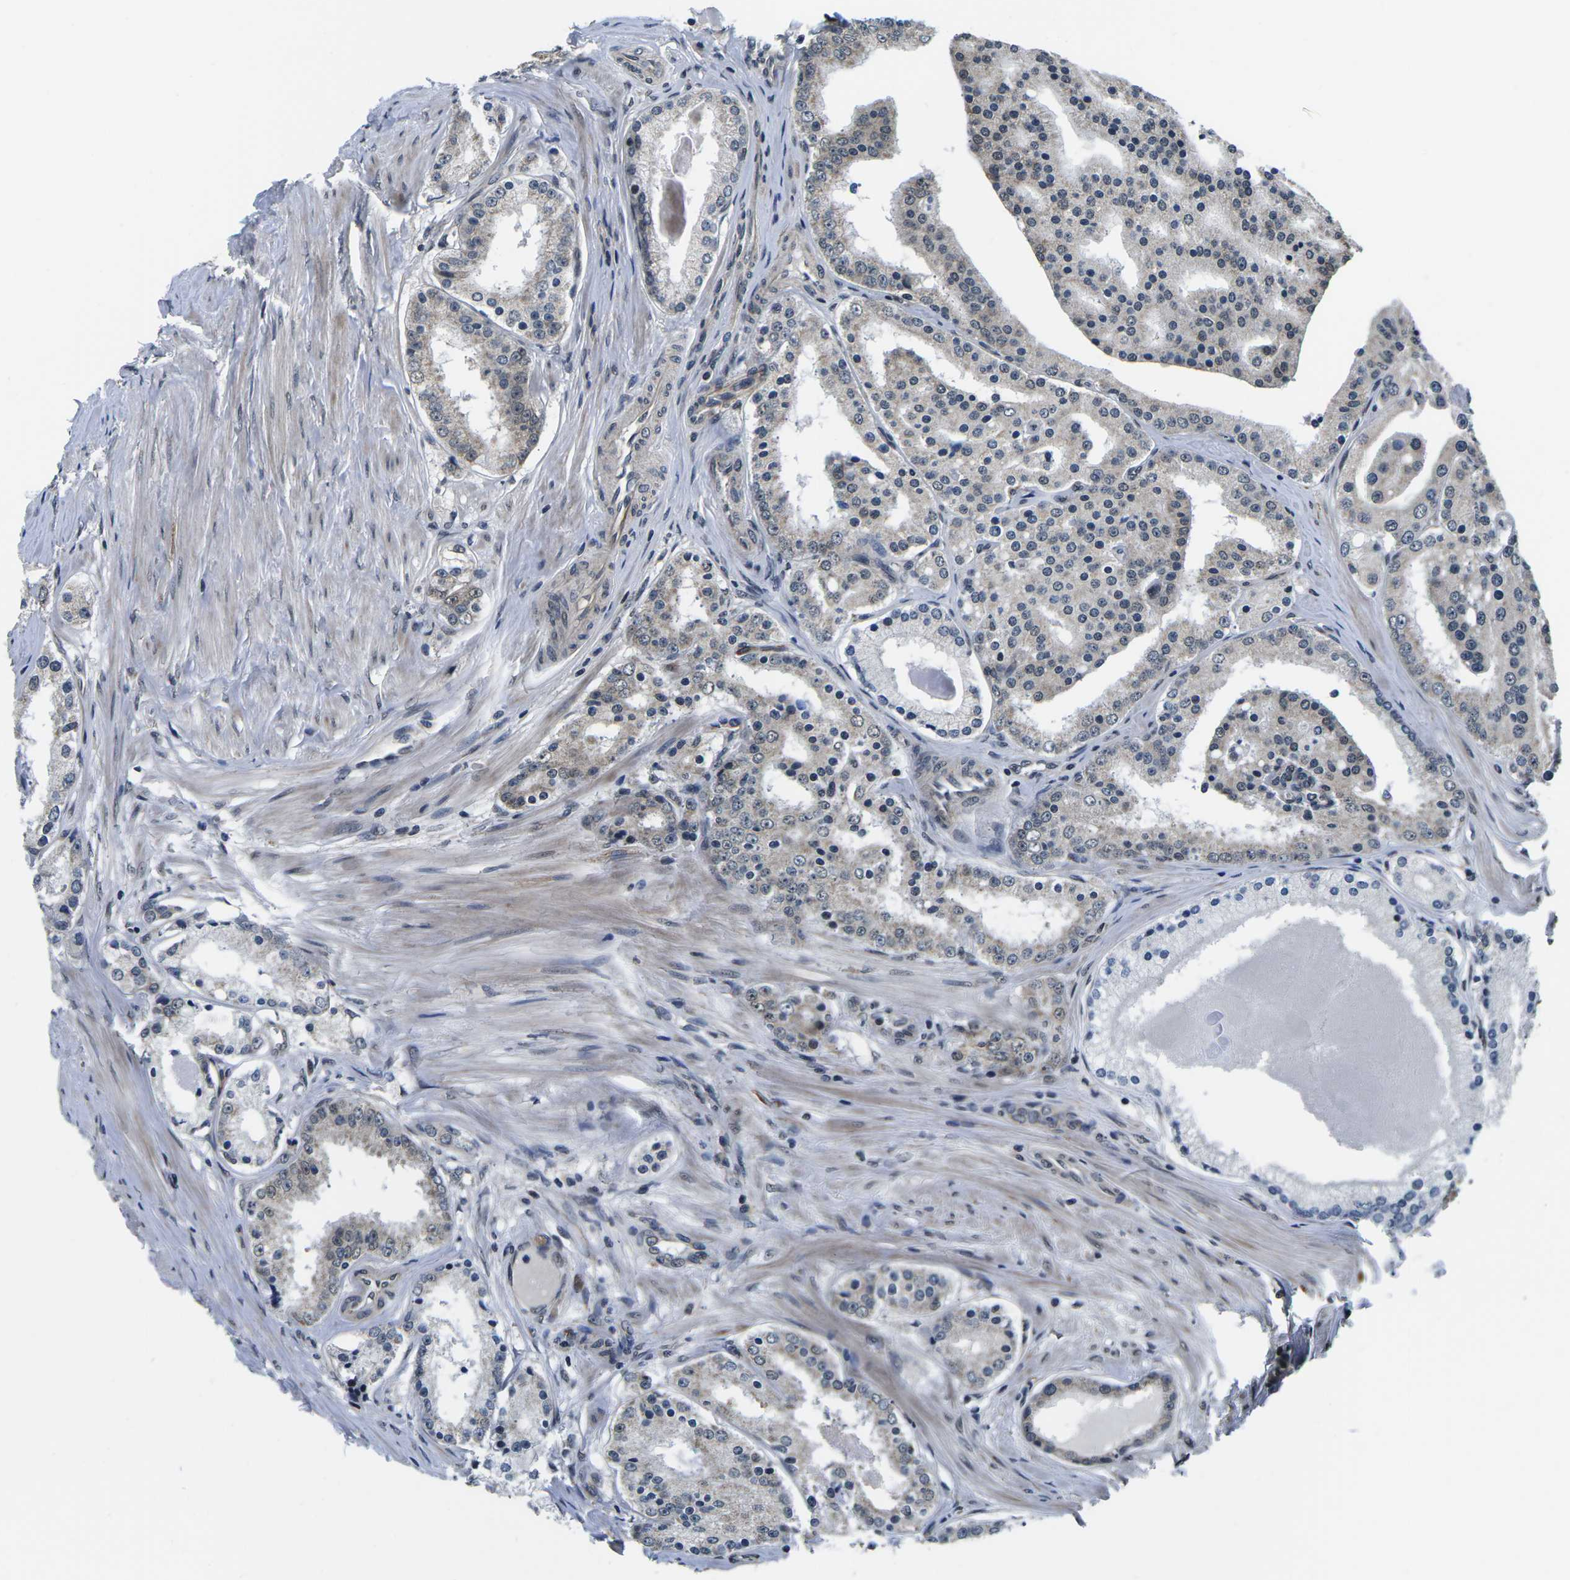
{"staining": {"intensity": "weak", "quantity": "<25%", "location": "cytoplasmic/membranous"}, "tissue": "prostate cancer", "cell_type": "Tumor cells", "image_type": "cancer", "snomed": [{"axis": "morphology", "description": "Adenocarcinoma, Low grade"}, {"axis": "topography", "description": "Prostate"}], "caption": "Prostate low-grade adenocarcinoma was stained to show a protein in brown. There is no significant staining in tumor cells.", "gene": "CCNE1", "patient": {"sex": "male", "age": 63}}